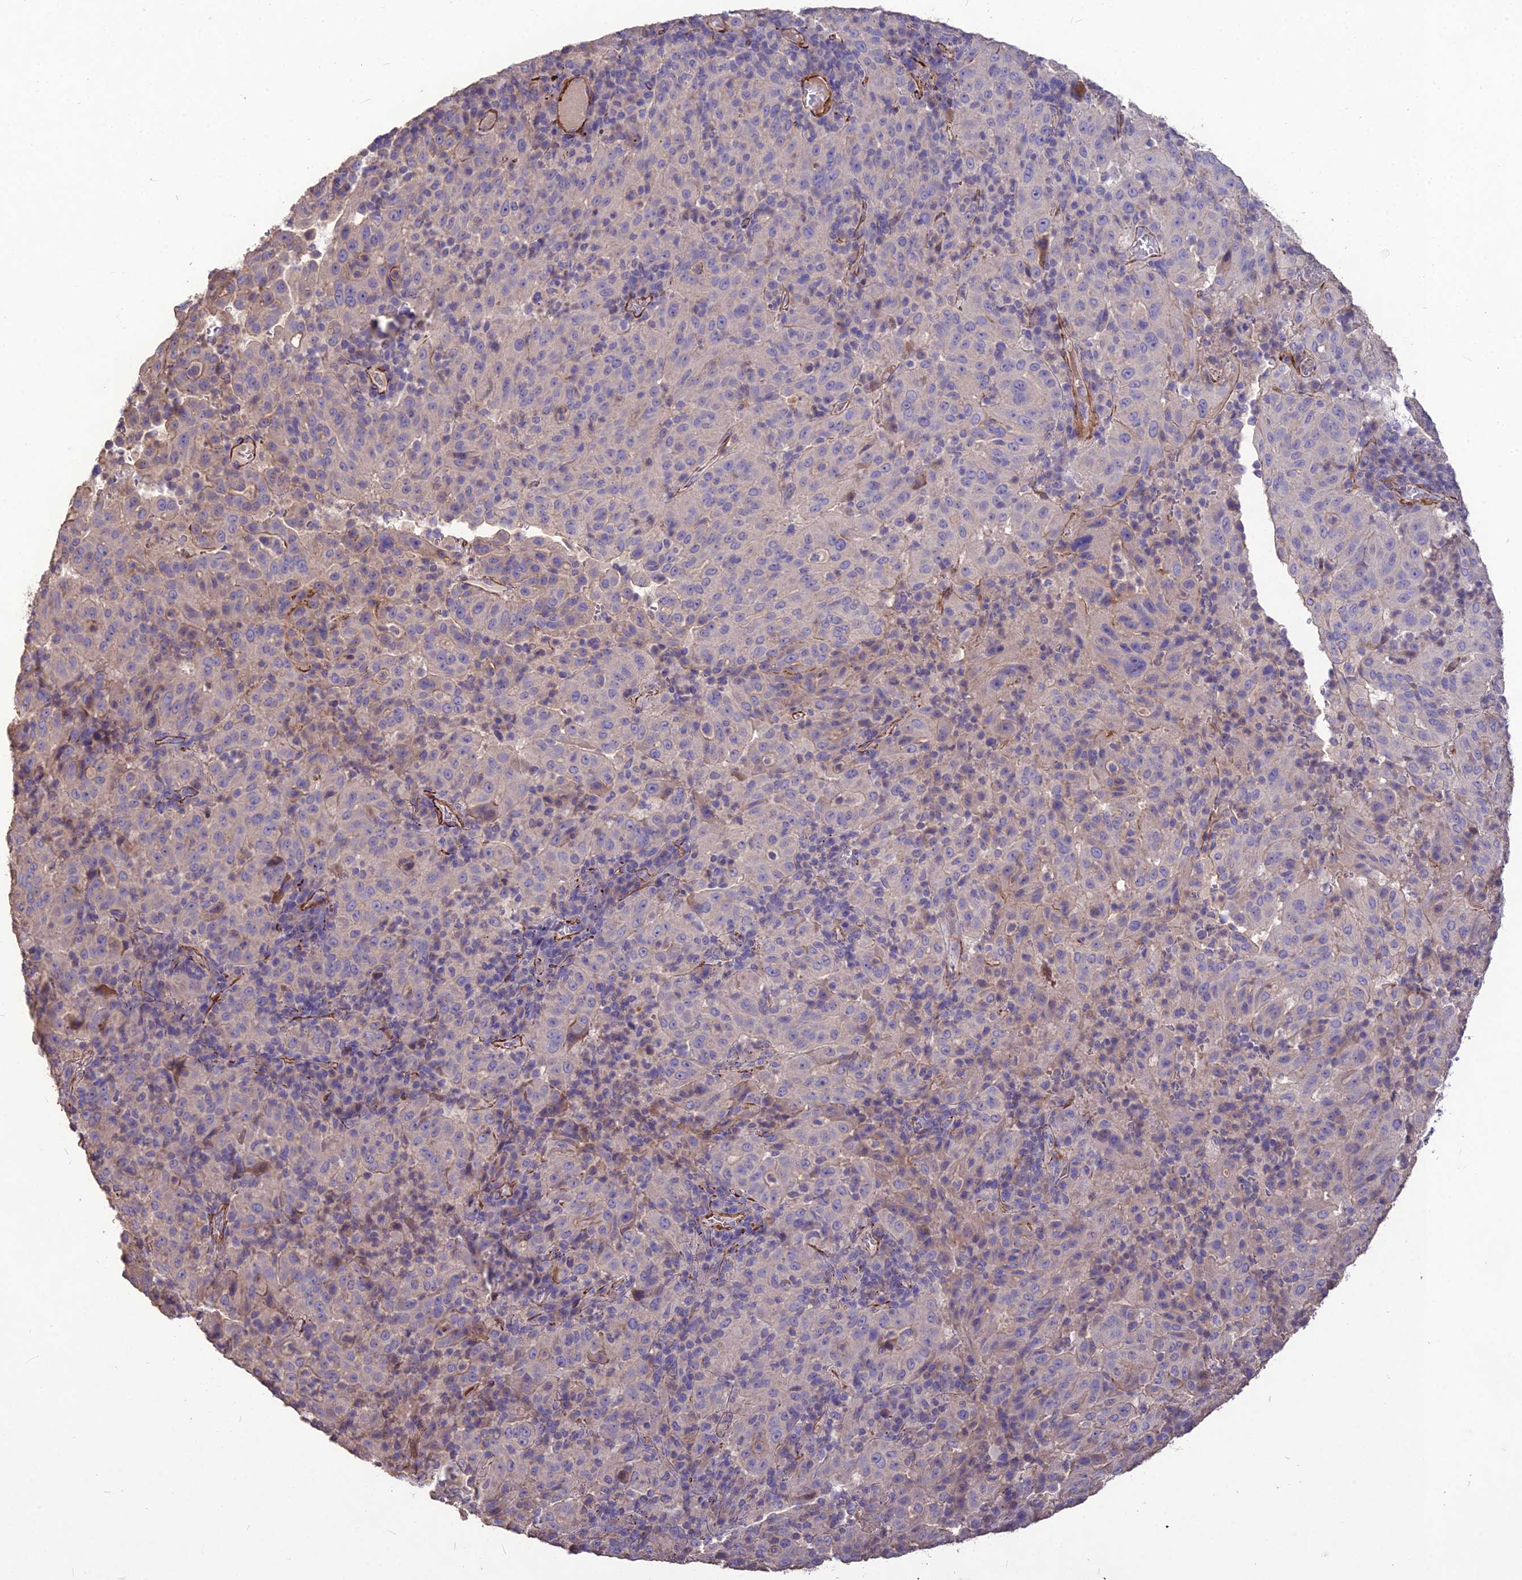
{"staining": {"intensity": "negative", "quantity": "none", "location": "none"}, "tissue": "pancreatic cancer", "cell_type": "Tumor cells", "image_type": "cancer", "snomed": [{"axis": "morphology", "description": "Adenocarcinoma, NOS"}, {"axis": "topography", "description": "Pancreas"}], "caption": "The histopathology image shows no staining of tumor cells in pancreatic adenocarcinoma. Brightfield microscopy of immunohistochemistry stained with DAB (brown) and hematoxylin (blue), captured at high magnification.", "gene": "CLUH", "patient": {"sex": "male", "age": 63}}